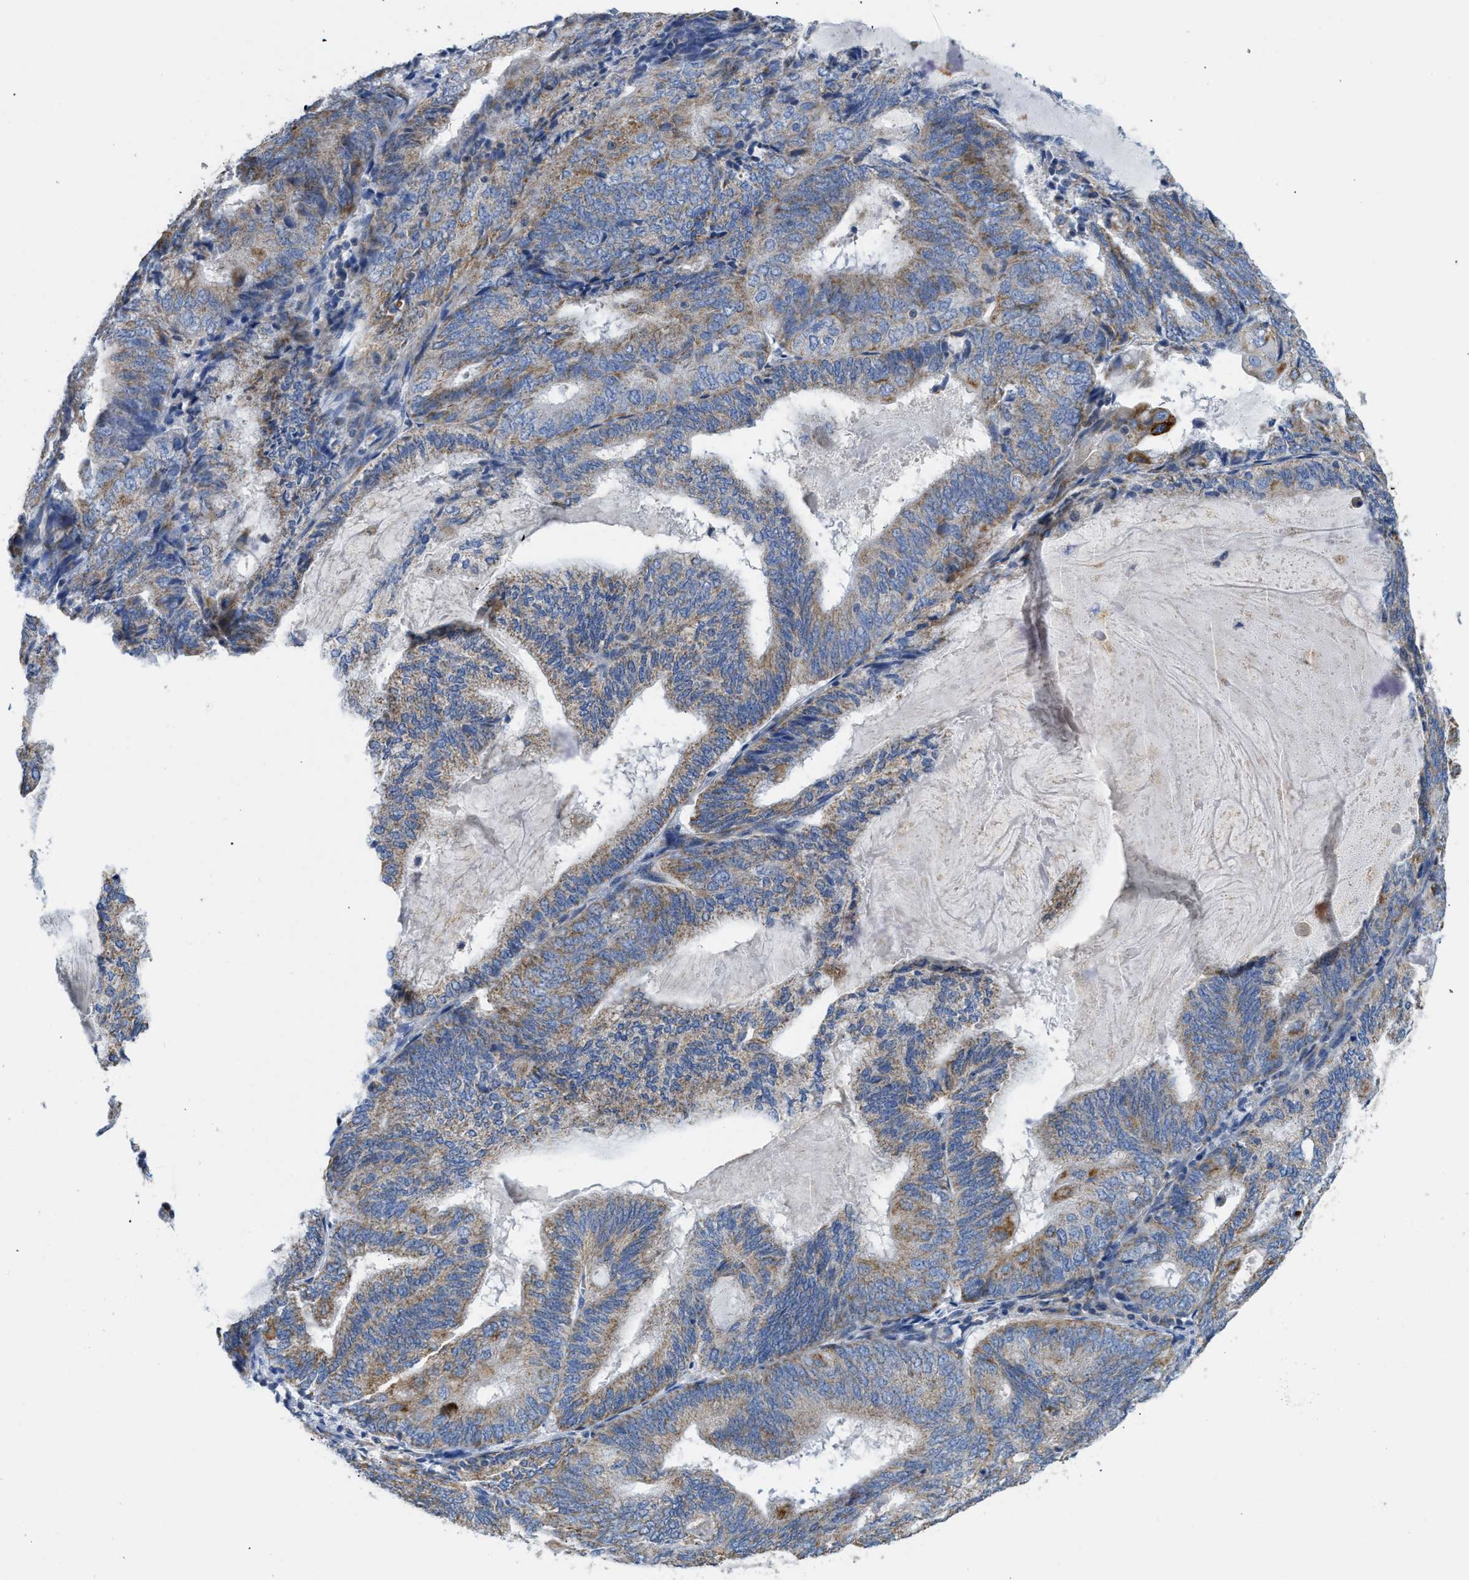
{"staining": {"intensity": "weak", "quantity": ">75%", "location": "cytoplasmic/membranous"}, "tissue": "endometrial cancer", "cell_type": "Tumor cells", "image_type": "cancer", "snomed": [{"axis": "morphology", "description": "Adenocarcinoma, NOS"}, {"axis": "topography", "description": "Endometrium"}], "caption": "Endometrial adenocarcinoma stained with a brown dye demonstrates weak cytoplasmic/membranous positive staining in approximately >75% of tumor cells.", "gene": "SLC25A13", "patient": {"sex": "female", "age": 81}}